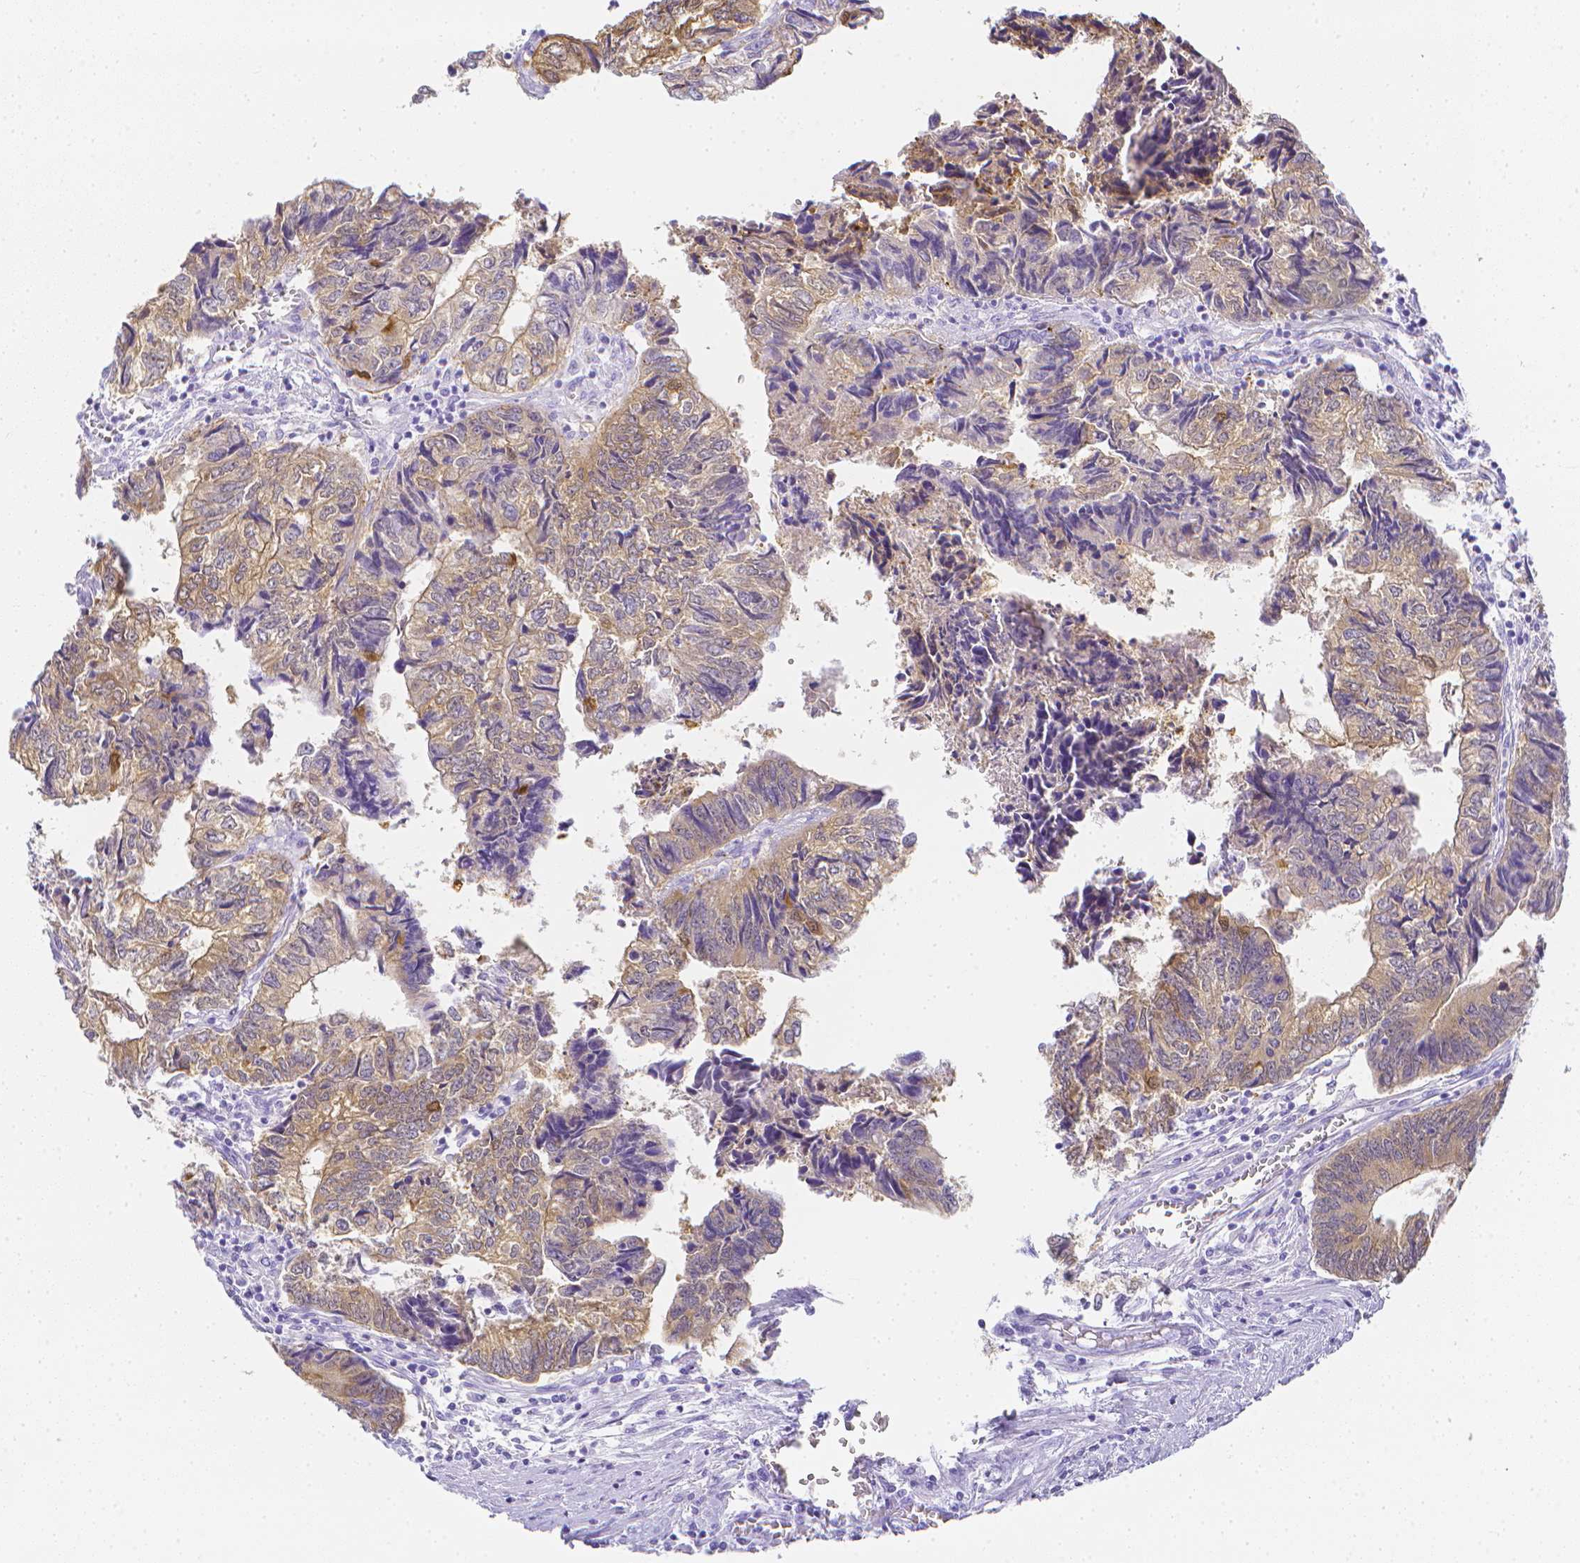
{"staining": {"intensity": "weak", "quantity": "25%-75%", "location": "cytoplasmic/membranous"}, "tissue": "colorectal cancer", "cell_type": "Tumor cells", "image_type": "cancer", "snomed": [{"axis": "morphology", "description": "Adenocarcinoma, NOS"}, {"axis": "topography", "description": "Colon"}], "caption": "Protein expression analysis of colorectal adenocarcinoma exhibits weak cytoplasmic/membranous positivity in approximately 25%-75% of tumor cells.", "gene": "LGALS4", "patient": {"sex": "male", "age": 86}}